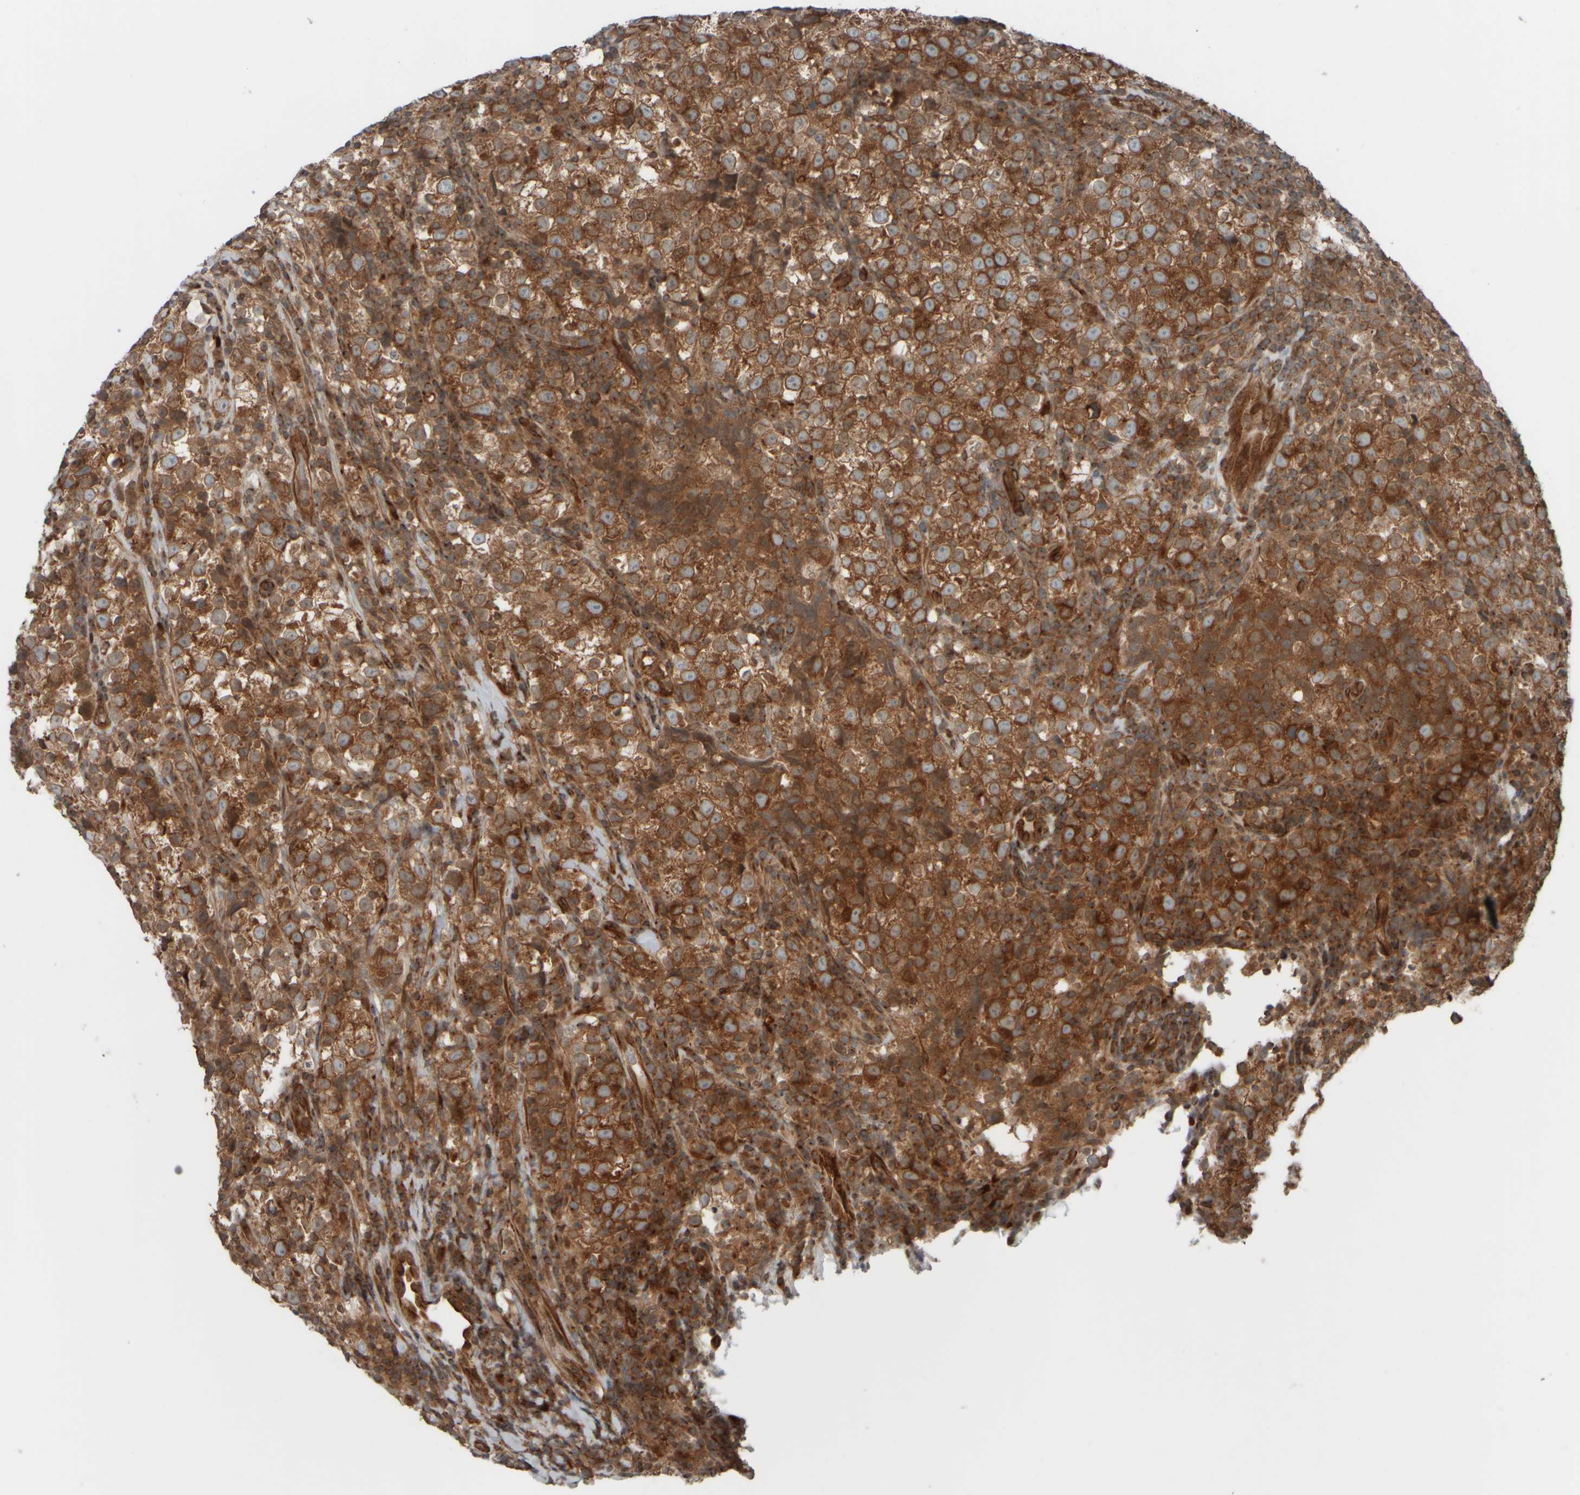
{"staining": {"intensity": "strong", "quantity": ">75%", "location": "cytoplasmic/membranous"}, "tissue": "testis cancer", "cell_type": "Tumor cells", "image_type": "cancer", "snomed": [{"axis": "morphology", "description": "Normal tissue, NOS"}, {"axis": "morphology", "description": "Seminoma, NOS"}, {"axis": "topography", "description": "Testis"}], "caption": "Brown immunohistochemical staining in testis cancer displays strong cytoplasmic/membranous staining in about >75% of tumor cells. (Brightfield microscopy of DAB IHC at high magnification).", "gene": "GIGYF1", "patient": {"sex": "male", "age": 43}}